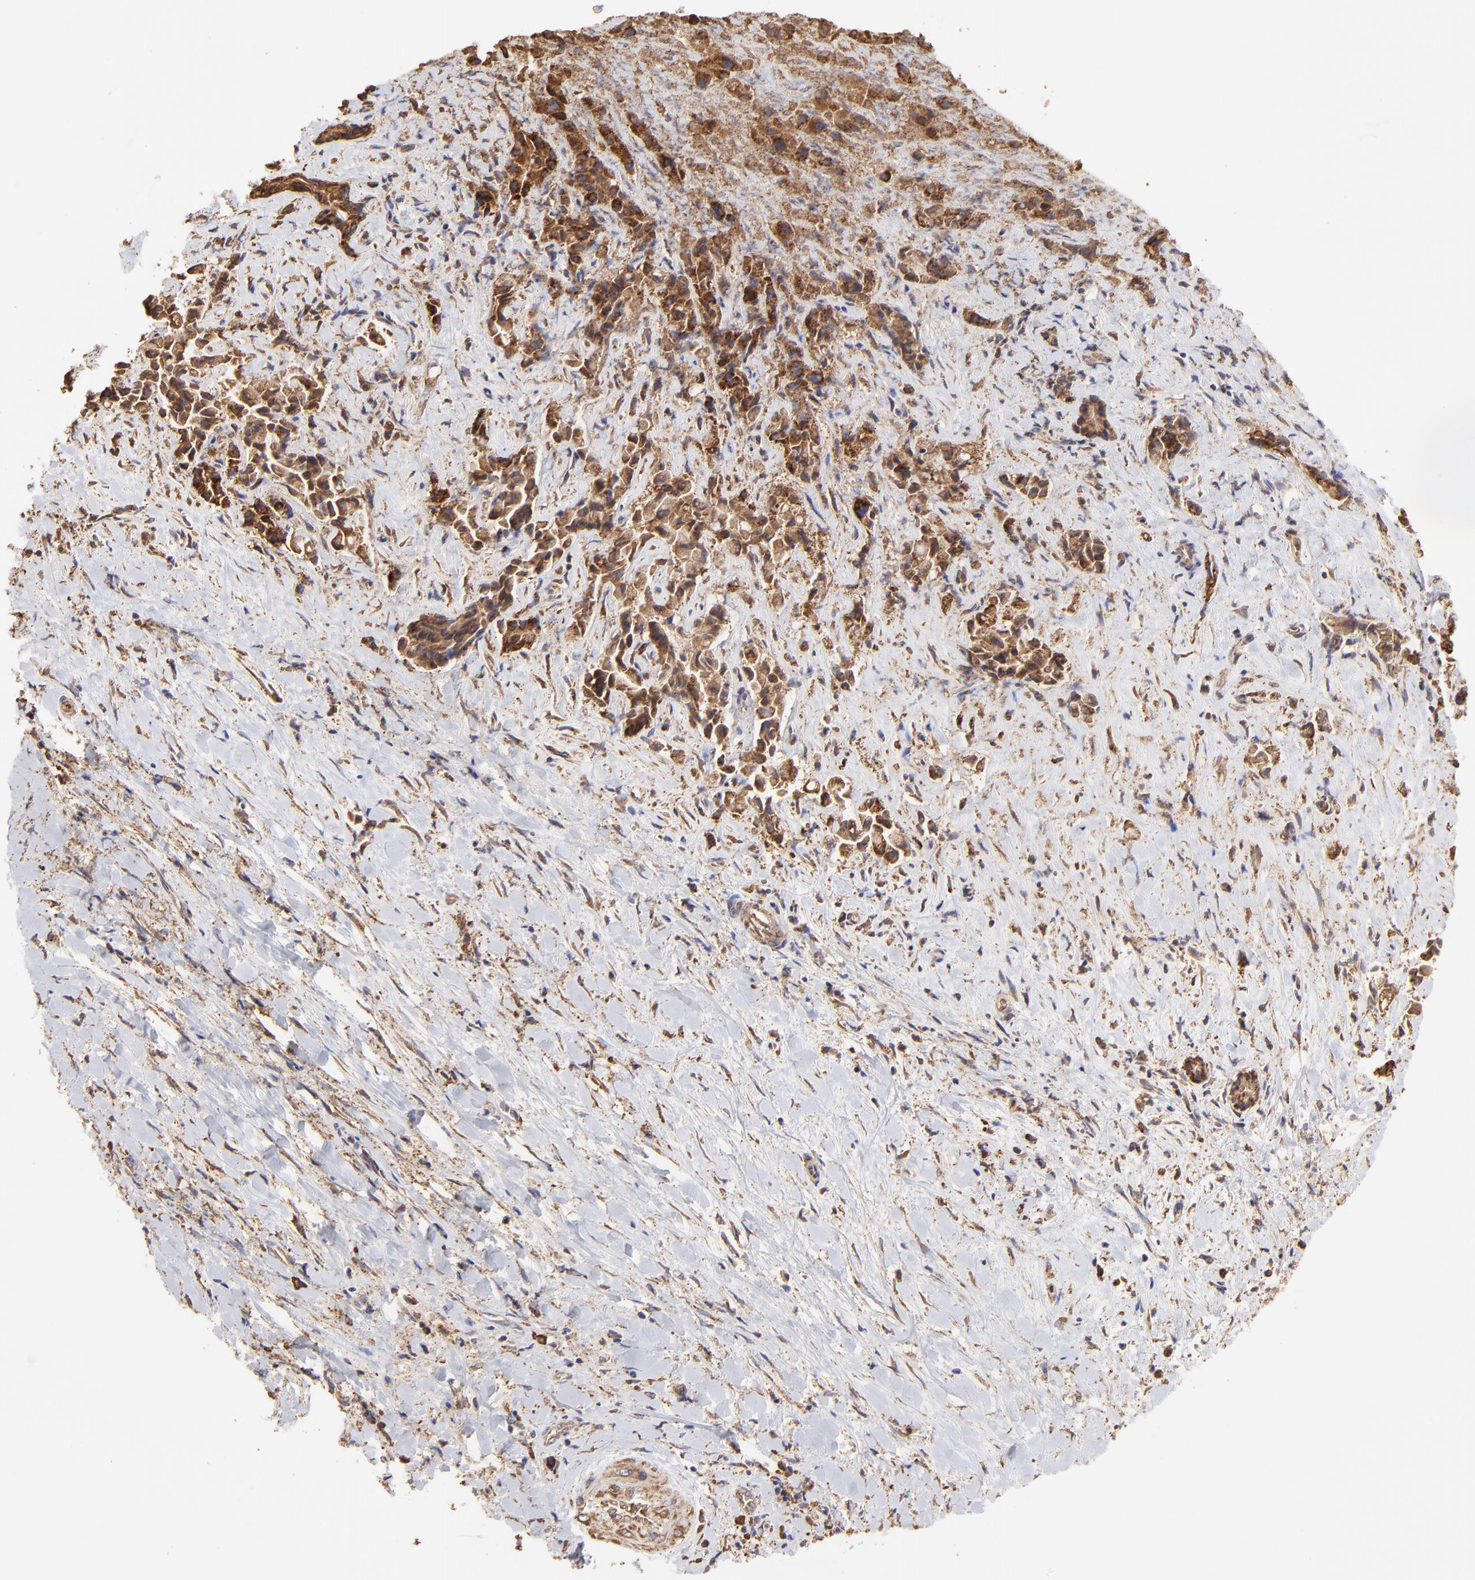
{"staining": {"intensity": "strong", "quantity": ">75%", "location": "cytoplasmic/membranous"}, "tissue": "liver cancer", "cell_type": "Tumor cells", "image_type": "cancer", "snomed": [{"axis": "morphology", "description": "Cholangiocarcinoma"}, {"axis": "topography", "description": "Liver"}], "caption": "Approximately >75% of tumor cells in liver cholangiocarcinoma show strong cytoplasmic/membranous protein expression as visualized by brown immunohistochemical staining.", "gene": "PFKM", "patient": {"sex": "male", "age": 57}}